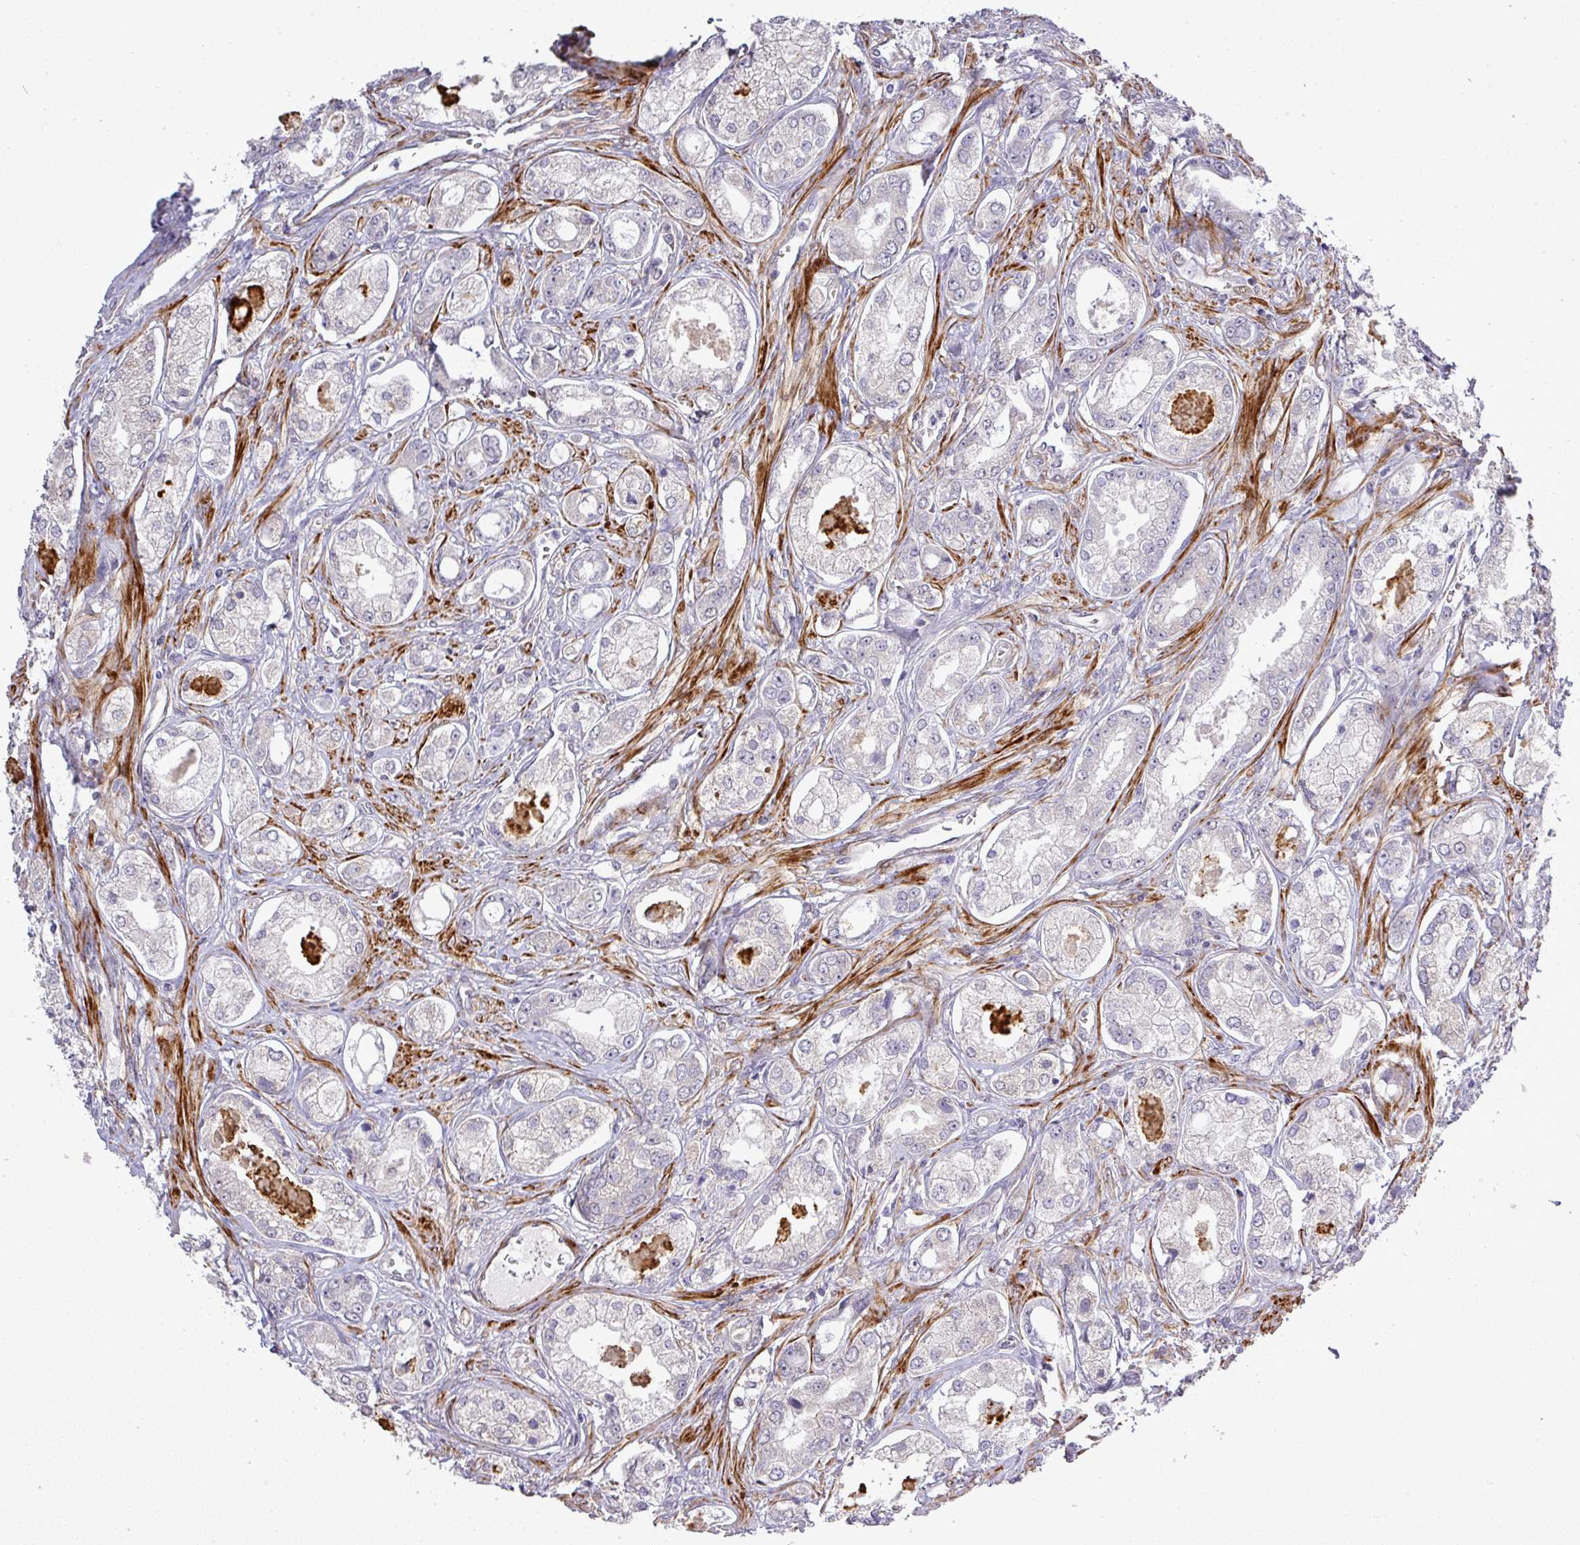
{"staining": {"intensity": "negative", "quantity": "none", "location": "none"}, "tissue": "prostate cancer", "cell_type": "Tumor cells", "image_type": "cancer", "snomed": [{"axis": "morphology", "description": "Adenocarcinoma, Low grade"}, {"axis": "topography", "description": "Prostate"}], "caption": "Tumor cells are negative for brown protein staining in prostate cancer. The staining is performed using DAB brown chromogen with nuclei counter-stained in using hematoxylin.", "gene": "TPRA1", "patient": {"sex": "male", "age": 68}}